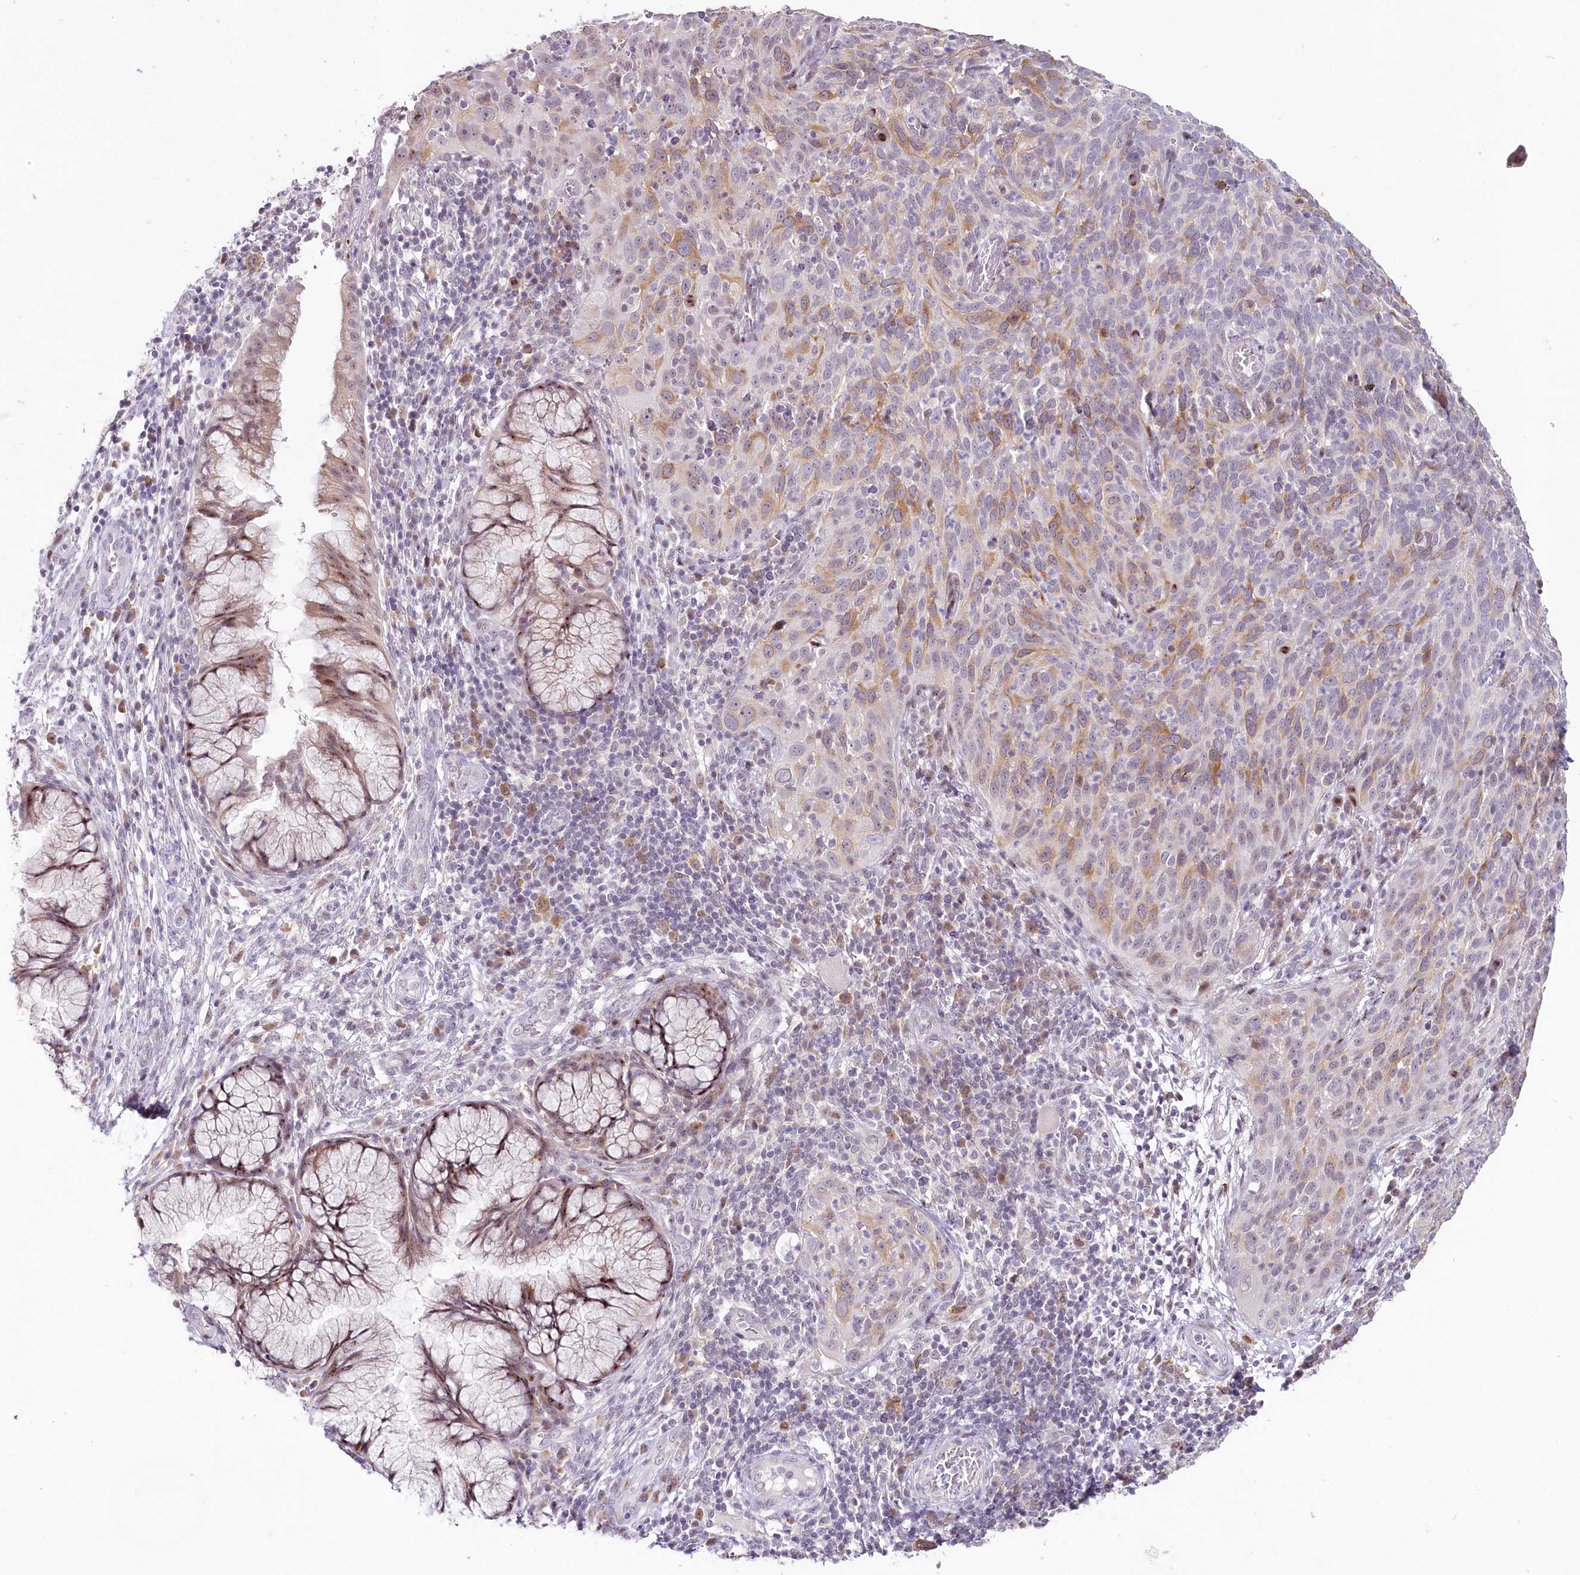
{"staining": {"intensity": "moderate", "quantity": "<25%", "location": "cytoplasmic/membranous"}, "tissue": "cervical cancer", "cell_type": "Tumor cells", "image_type": "cancer", "snomed": [{"axis": "morphology", "description": "Squamous cell carcinoma, NOS"}, {"axis": "topography", "description": "Cervix"}], "caption": "Cervical cancer stained with a brown dye reveals moderate cytoplasmic/membranous positive expression in about <25% of tumor cells.", "gene": "HPD", "patient": {"sex": "female", "age": 31}}